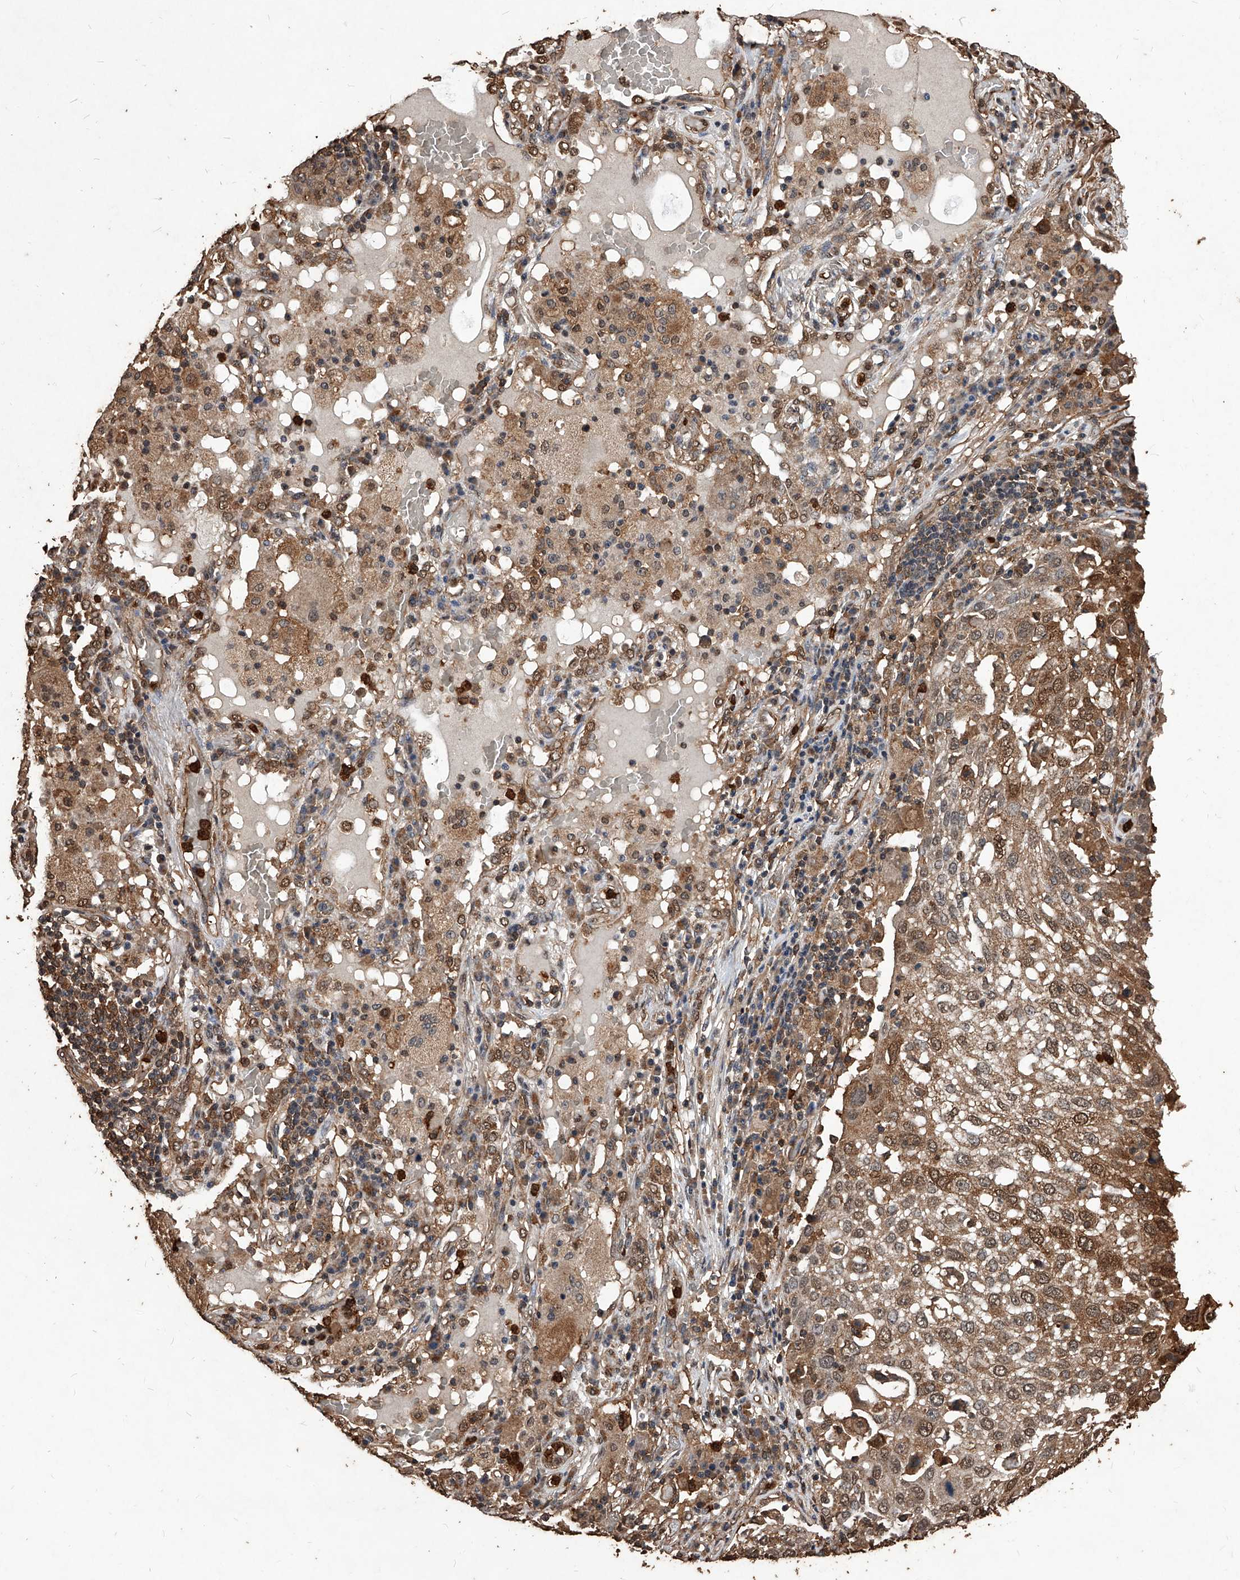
{"staining": {"intensity": "moderate", "quantity": ">75%", "location": "cytoplasmic/membranous,nuclear"}, "tissue": "lung cancer", "cell_type": "Tumor cells", "image_type": "cancer", "snomed": [{"axis": "morphology", "description": "Squamous cell carcinoma, NOS"}, {"axis": "topography", "description": "Lung"}], "caption": "Moderate cytoplasmic/membranous and nuclear expression is identified in about >75% of tumor cells in lung cancer (squamous cell carcinoma).", "gene": "UCP2", "patient": {"sex": "male", "age": 65}}